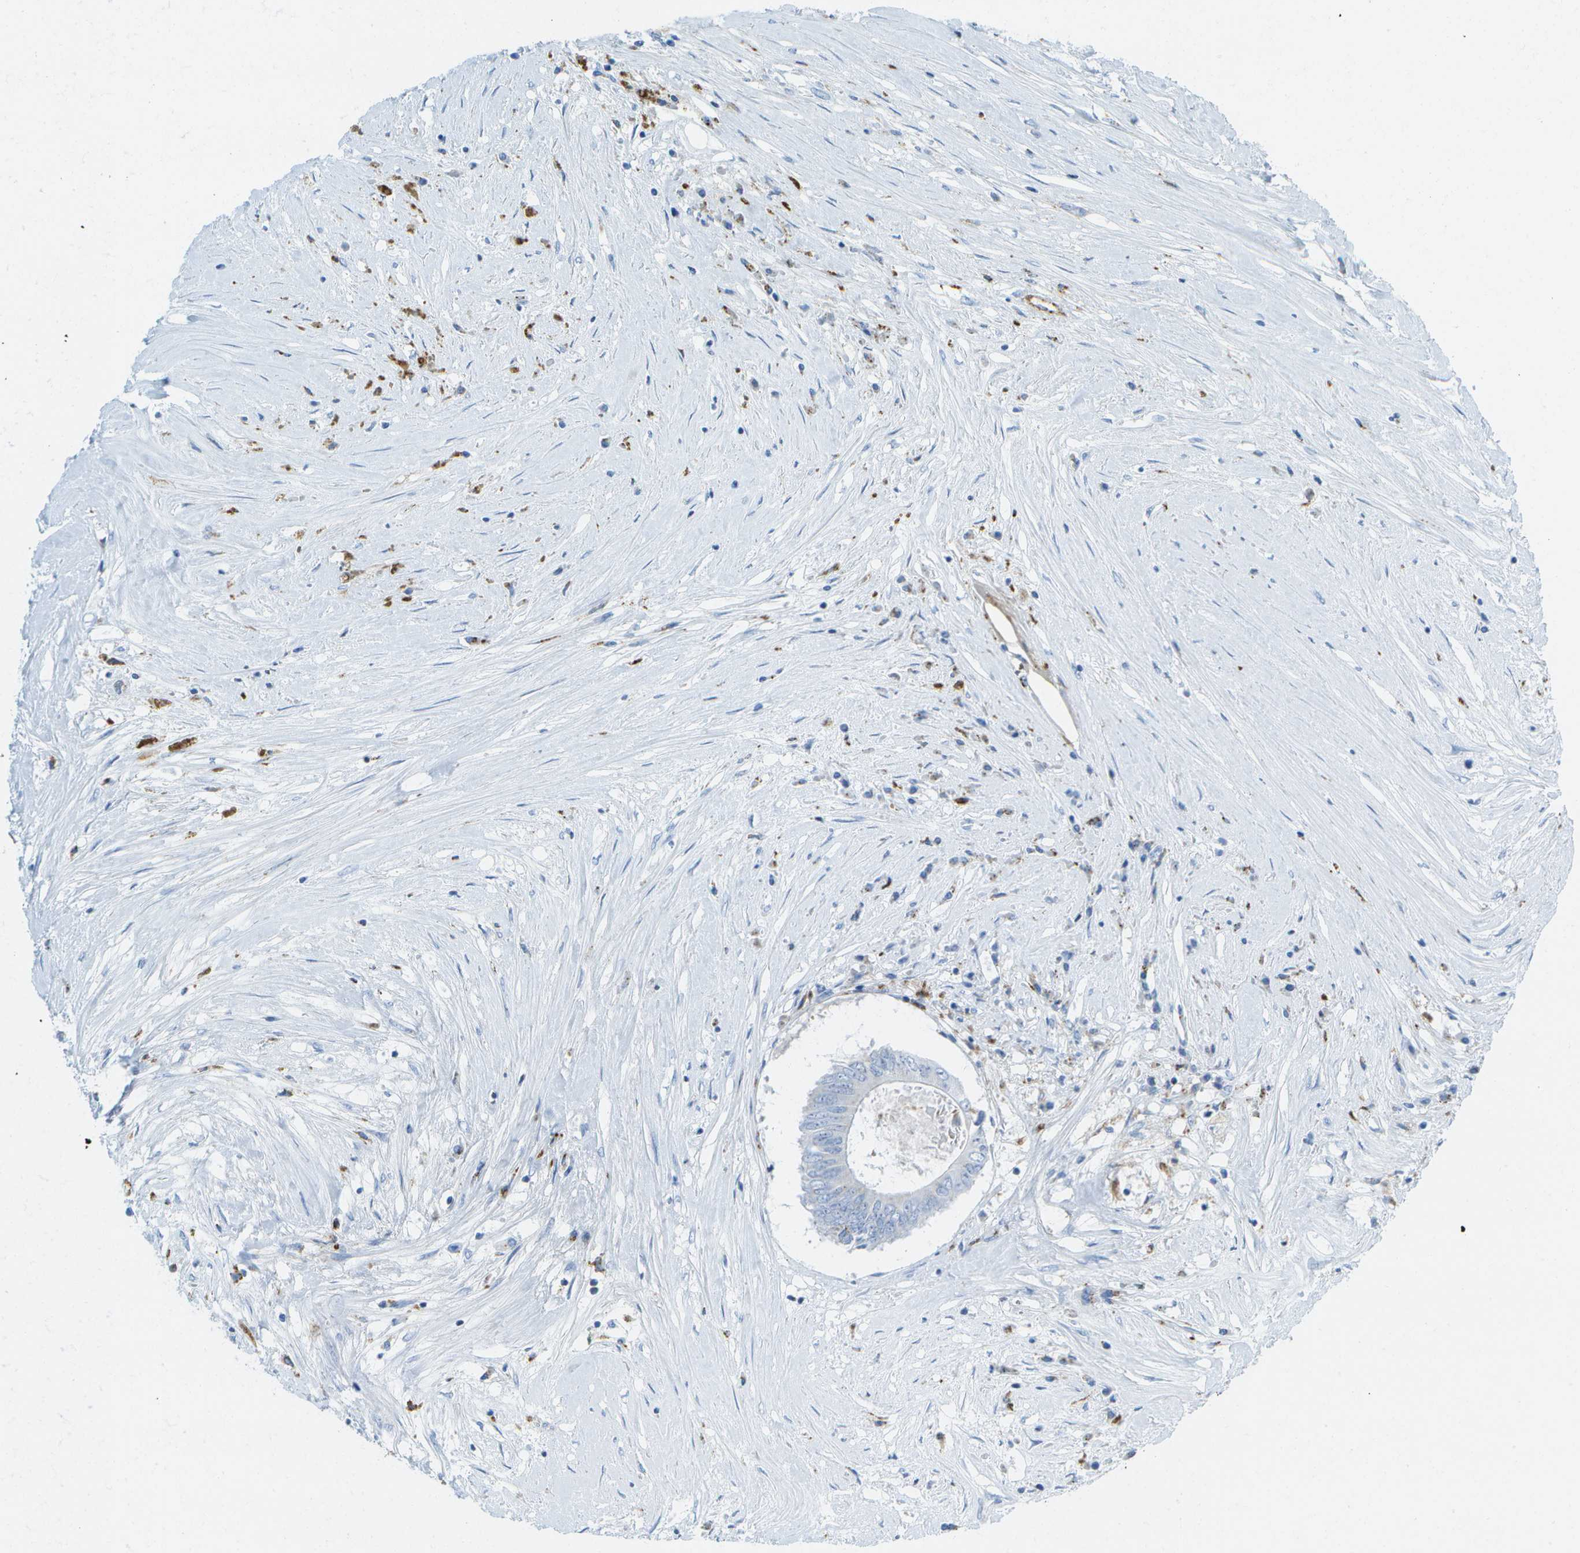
{"staining": {"intensity": "moderate", "quantity": "<25%", "location": "cytoplasmic/membranous"}, "tissue": "colorectal cancer", "cell_type": "Tumor cells", "image_type": "cancer", "snomed": [{"axis": "morphology", "description": "Adenocarcinoma, NOS"}, {"axis": "topography", "description": "Rectum"}], "caption": "Immunohistochemical staining of human colorectal cancer shows moderate cytoplasmic/membranous protein positivity in approximately <25% of tumor cells.", "gene": "PRCP", "patient": {"sex": "male", "age": 63}}